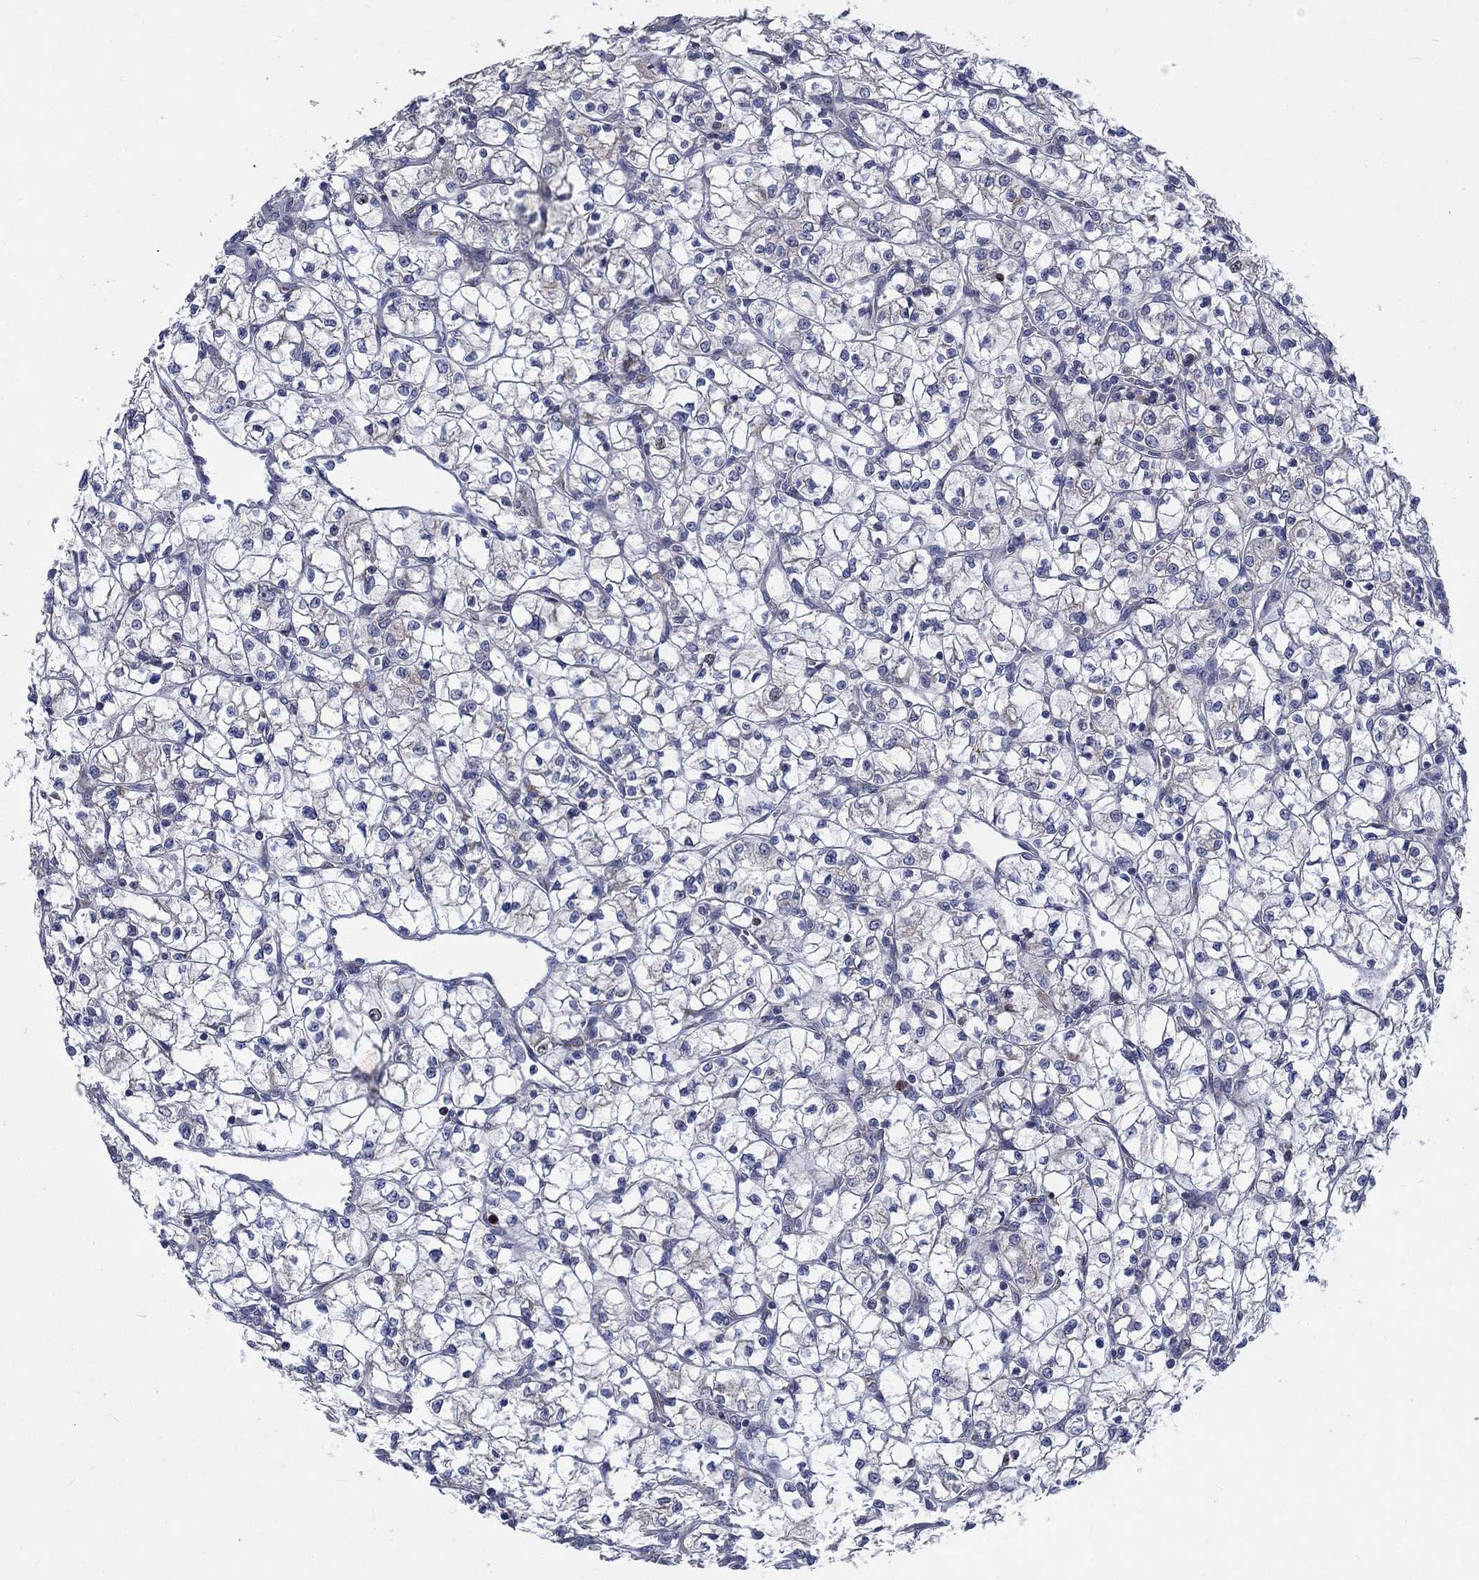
{"staining": {"intensity": "negative", "quantity": "none", "location": "none"}, "tissue": "renal cancer", "cell_type": "Tumor cells", "image_type": "cancer", "snomed": [{"axis": "morphology", "description": "Adenocarcinoma, NOS"}, {"axis": "topography", "description": "Kidney"}], "caption": "There is no significant positivity in tumor cells of renal cancer (adenocarcinoma).", "gene": "MMP24", "patient": {"sex": "female", "age": 64}}